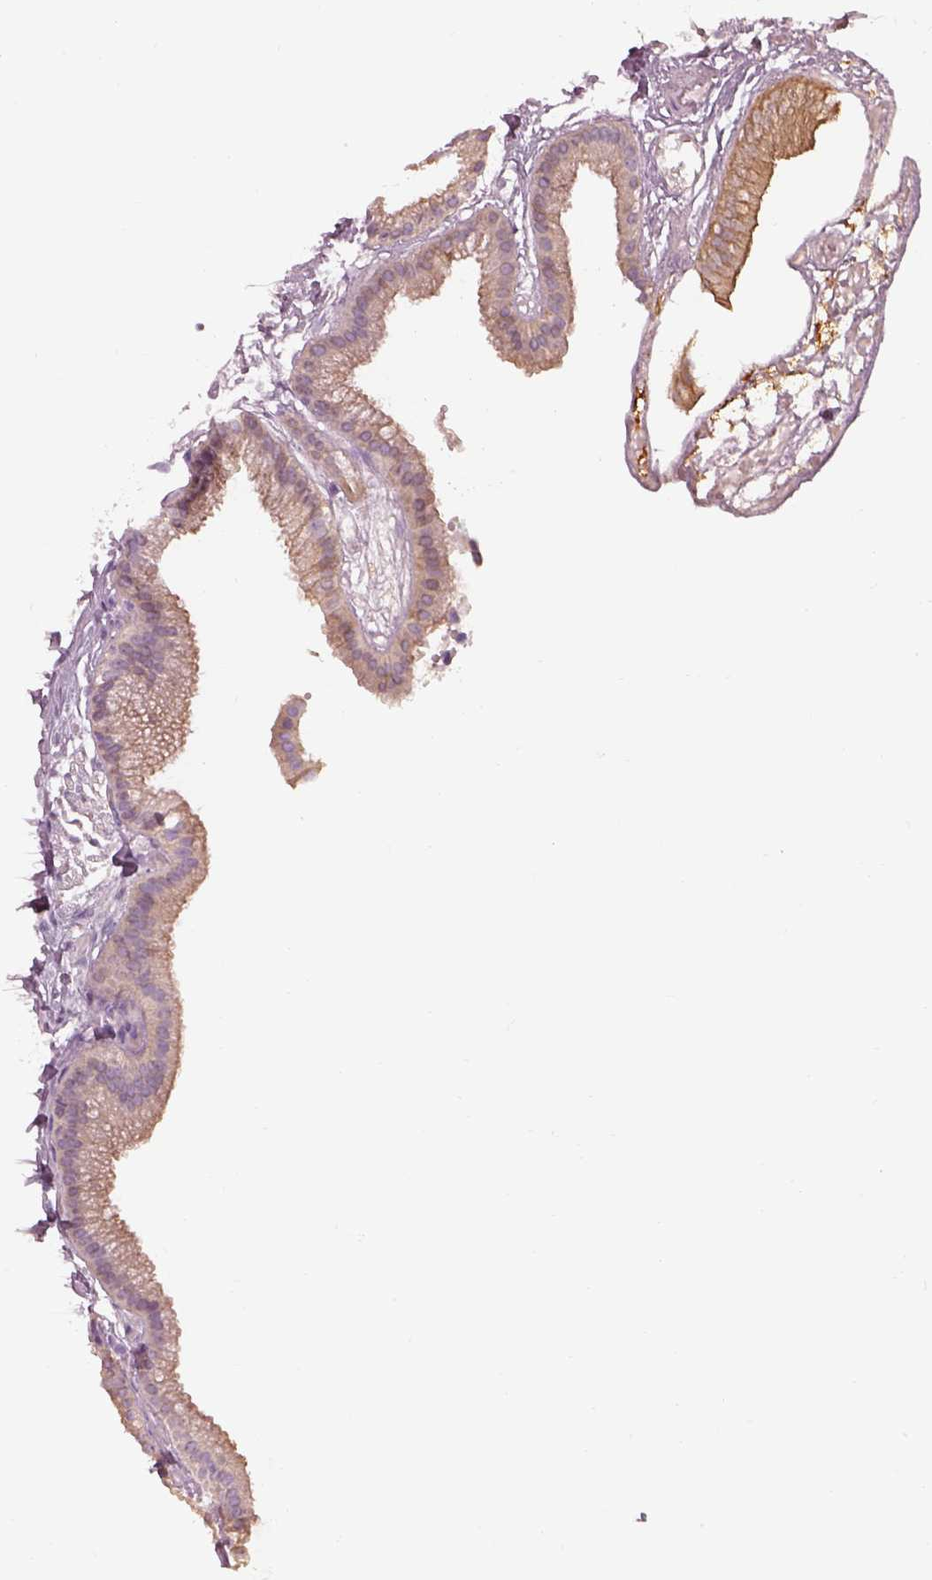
{"staining": {"intensity": "weak", "quantity": "<25%", "location": "cytoplasmic/membranous"}, "tissue": "gallbladder", "cell_type": "Glandular cells", "image_type": "normal", "snomed": [{"axis": "morphology", "description": "Normal tissue, NOS"}, {"axis": "topography", "description": "Gallbladder"}], "caption": "This is an IHC photomicrograph of normal human gallbladder. There is no staining in glandular cells.", "gene": "CACNG4", "patient": {"sex": "female", "age": 45}}